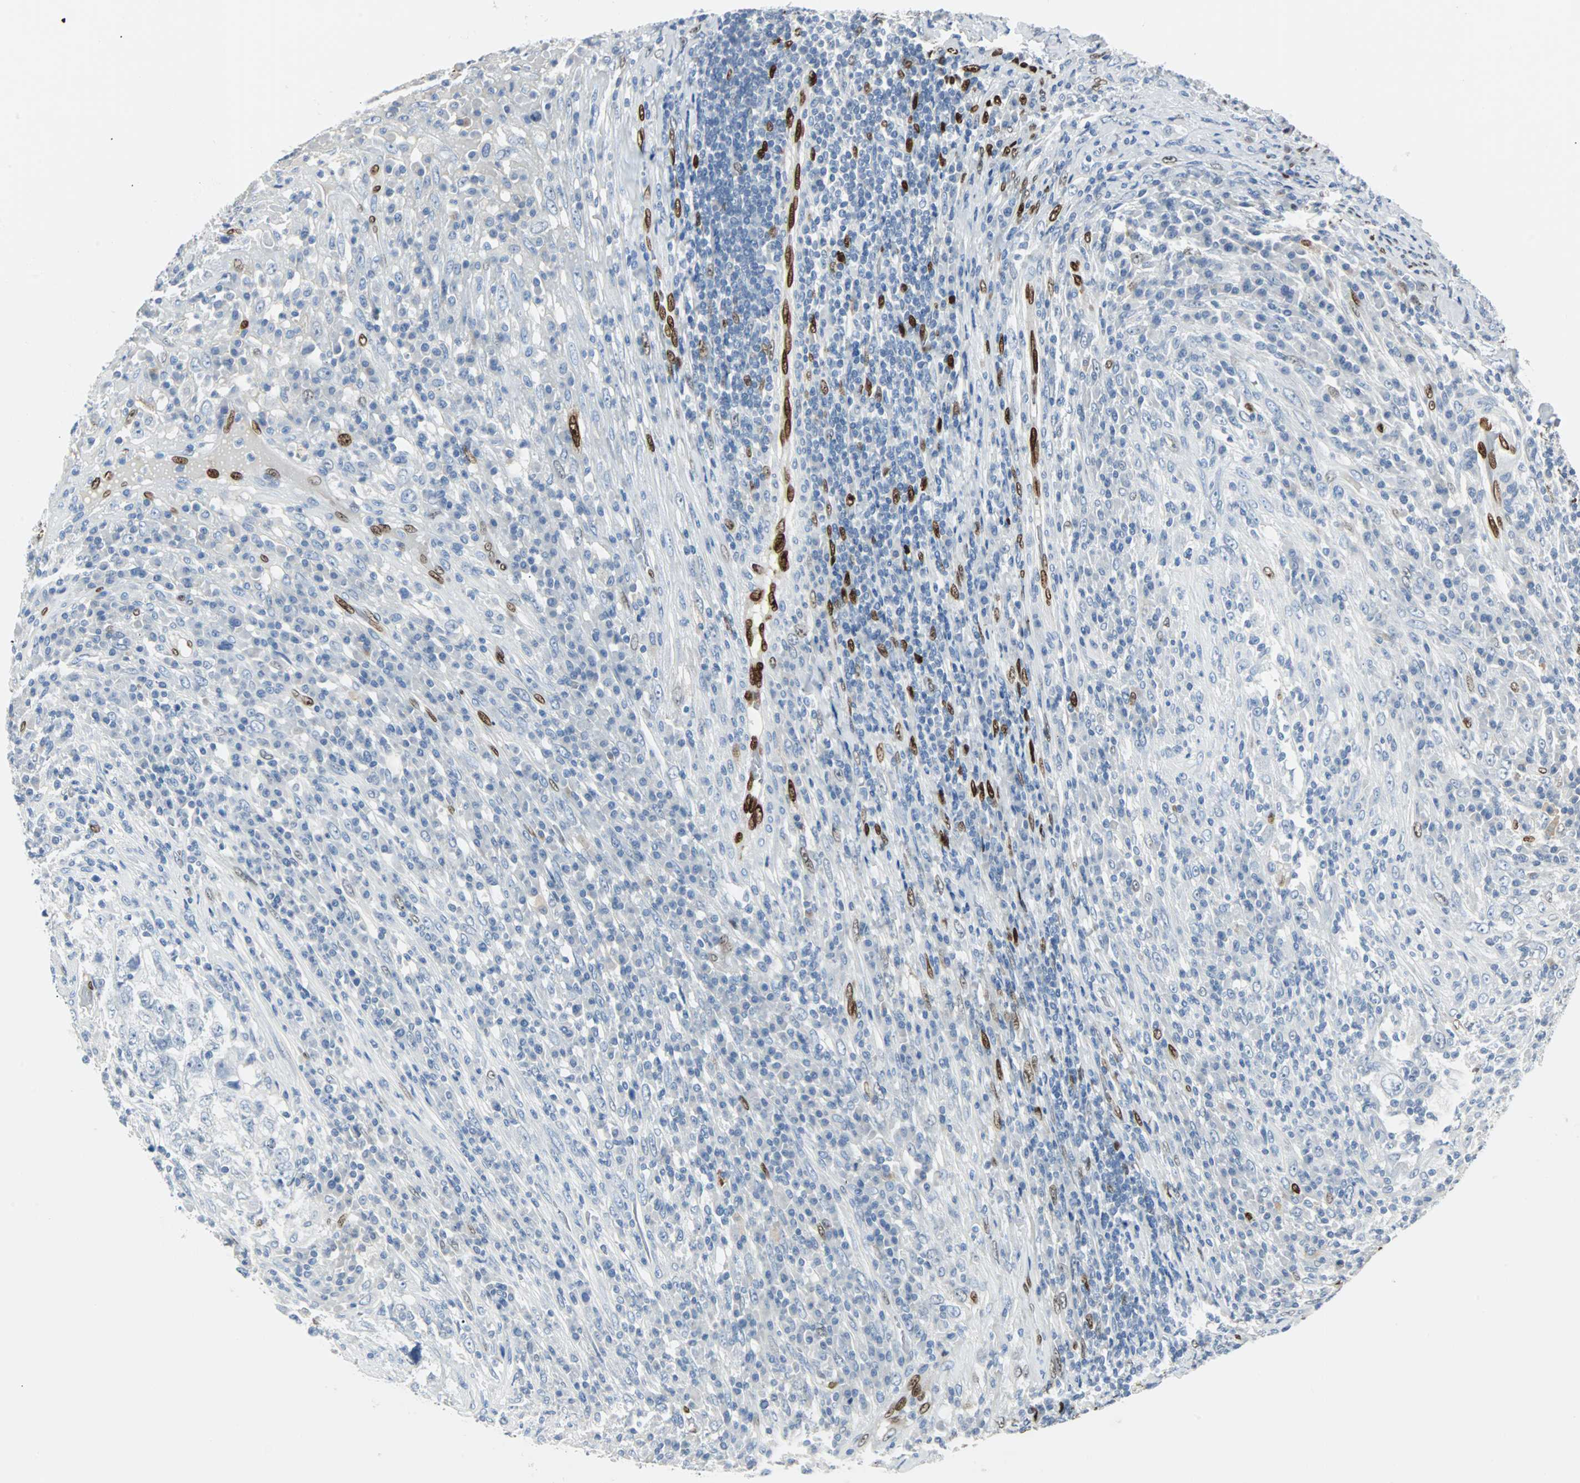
{"staining": {"intensity": "negative", "quantity": "none", "location": "none"}, "tissue": "testis cancer", "cell_type": "Tumor cells", "image_type": "cancer", "snomed": [{"axis": "morphology", "description": "Necrosis, NOS"}, {"axis": "morphology", "description": "Carcinoma, Embryonal, NOS"}, {"axis": "topography", "description": "Testis"}], "caption": "A high-resolution photomicrograph shows immunohistochemistry staining of testis cancer (embryonal carcinoma), which demonstrates no significant positivity in tumor cells.", "gene": "IL33", "patient": {"sex": "male", "age": 19}}